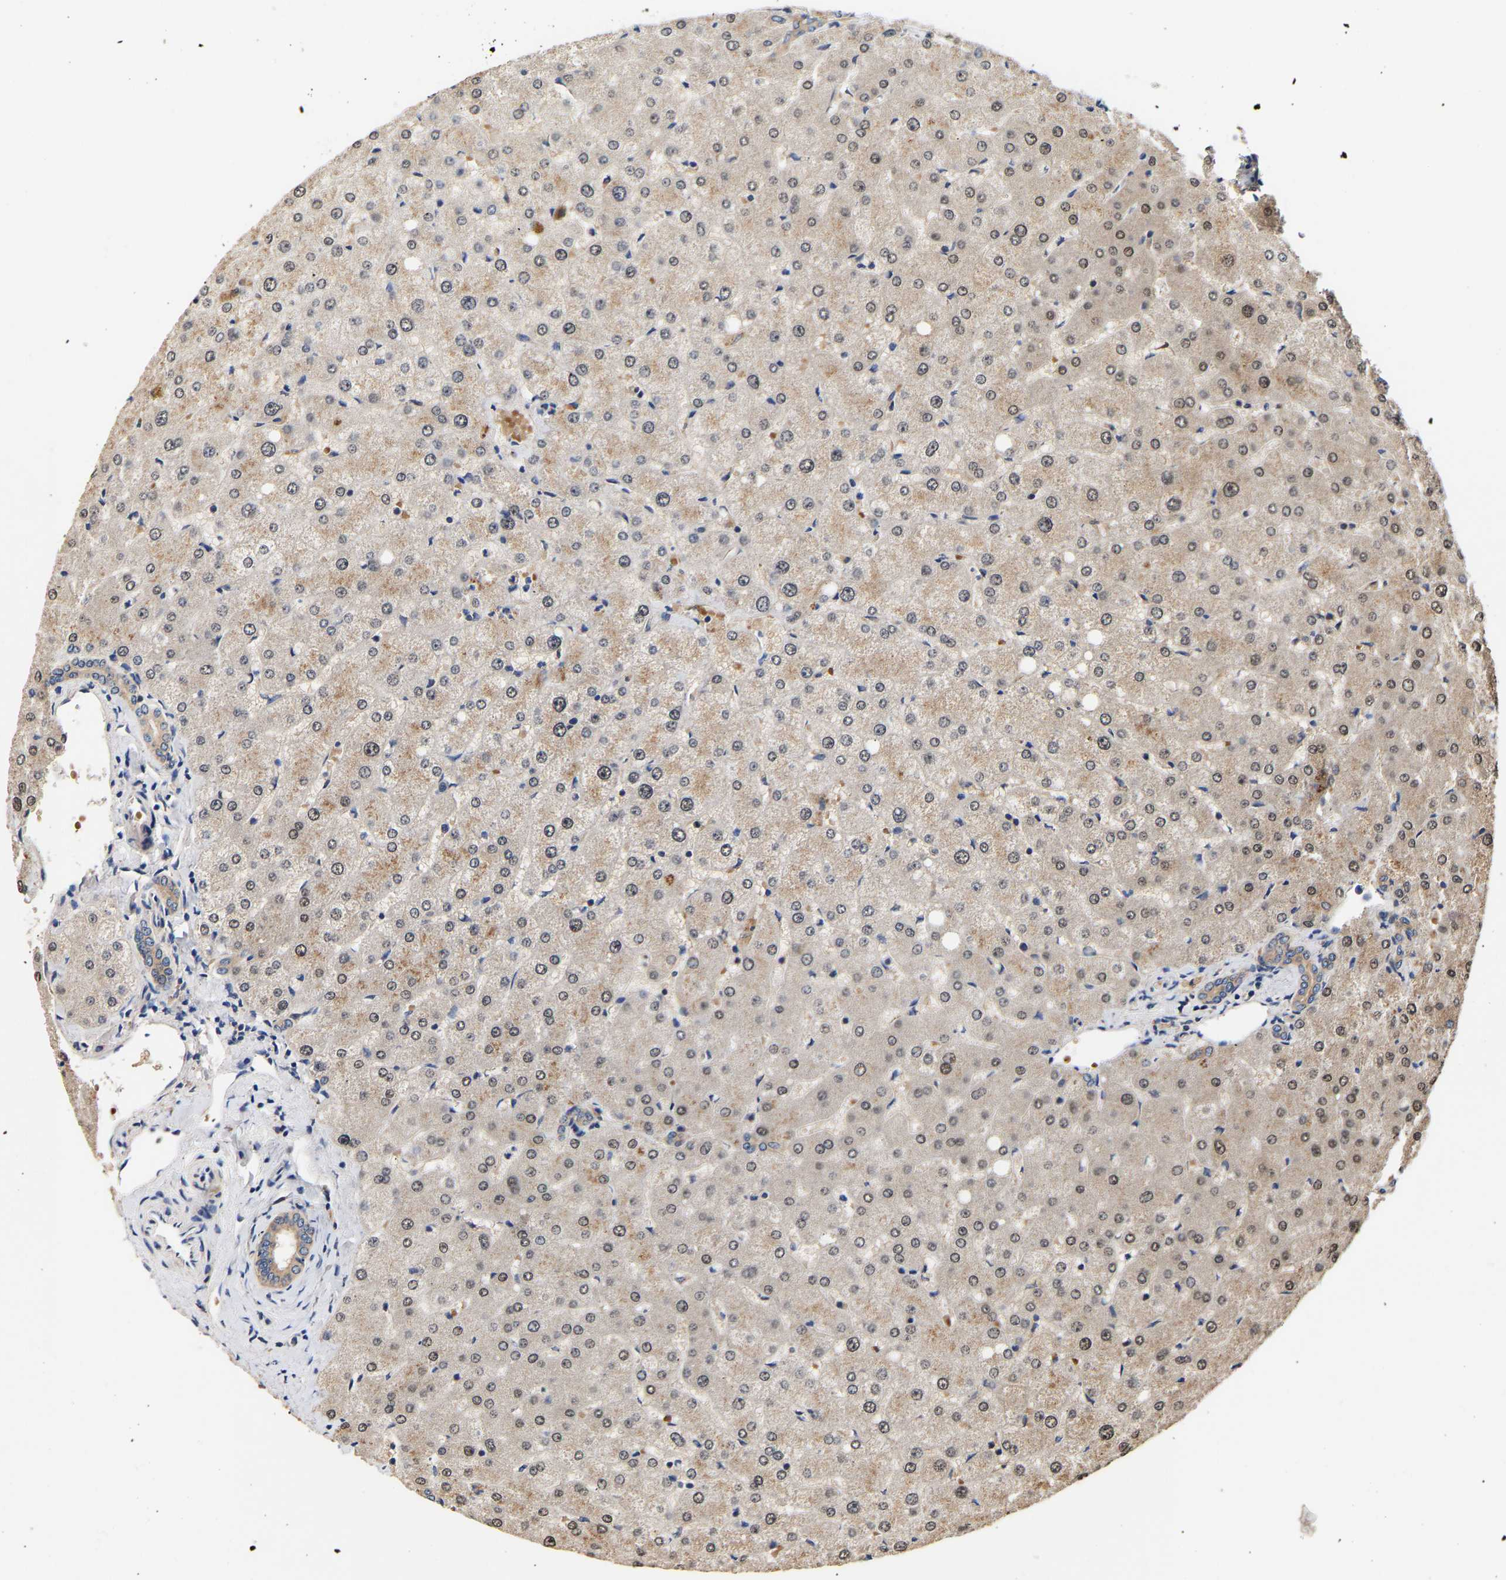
{"staining": {"intensity": "moderate", "quantity": ">75%", "location": "cytoplasmic/membranous"}, "tissue": "liver", "cell_type": "Cholangiocytes", "image_type": "normal", "snomed": [{"axis": "morphology", "description": "Normal tissue, NOS"}, {"axis": "topography", "description": "Liver"}], "caption": "An image showing moderate cytoplasmic/membranous staining in approximately >75% of cholangiocytes in normal liver, as visualized by brown immunohistochemical staining.", "gene": "LRBA", "patient": {"sex": "female", "age": 54}}